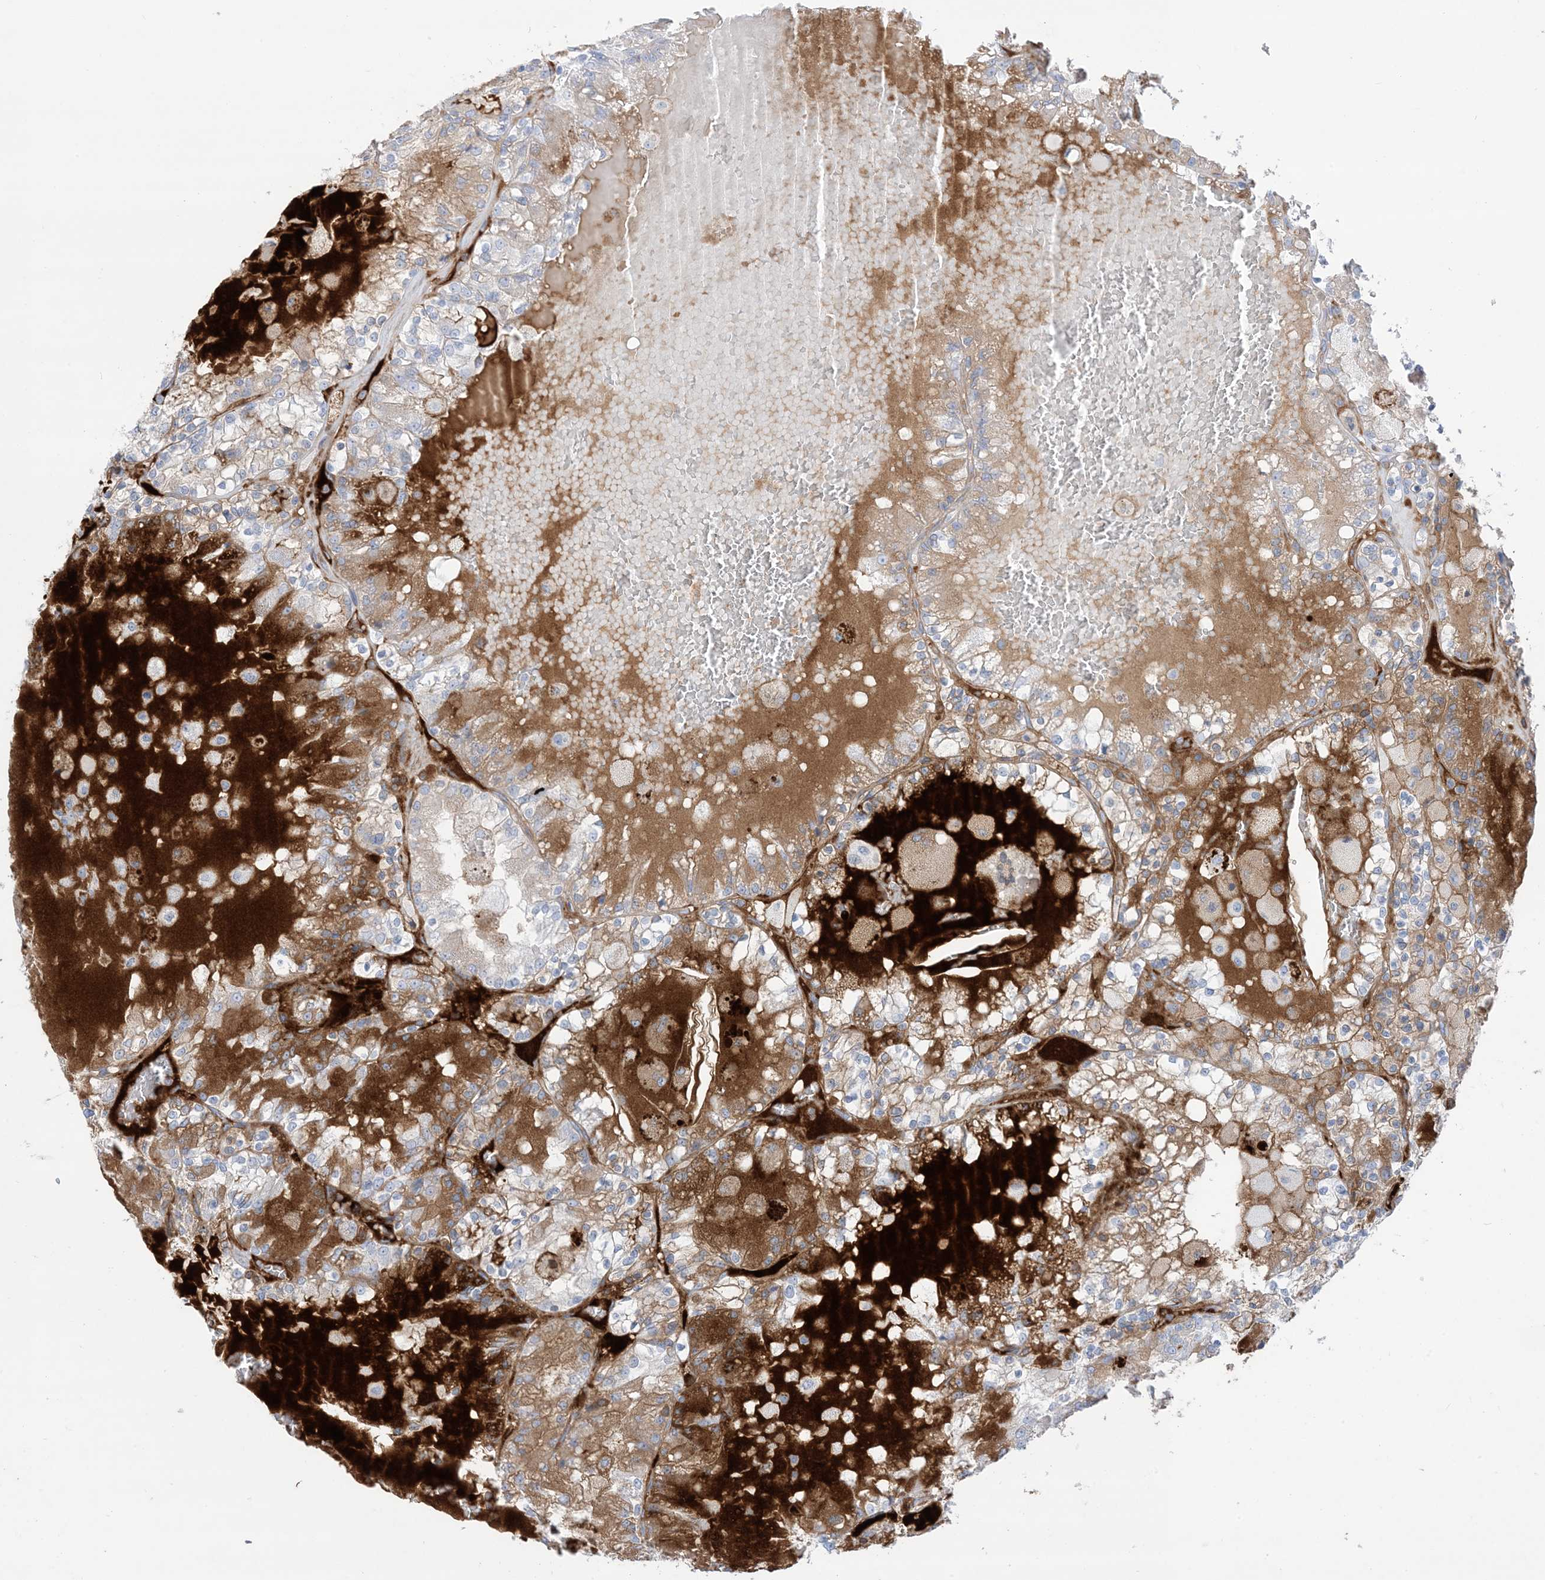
{"staining": {"intensity": "moderate", "quantity": "25%-75%", "location": "cytoplasmic/membranous"}, "tissue": "renal cancer", "cell_type": "Tumor cells", "image_type": "cancer", "snomed": [{"axis": "morphology", "description": "Adenocarcinoma, NOS"}, {"axis": "topography", "description": "Kidney"}], "caption": "An immunohistochemistry photomicrograph of neoplastic tissue is shown. Protein staining in brown highlights moderate cytoplasmic/membranous positivity in renal cancer within tumor cells.", "gene": "ATP11C", "patient": {"sex": "female", "age": 56}}